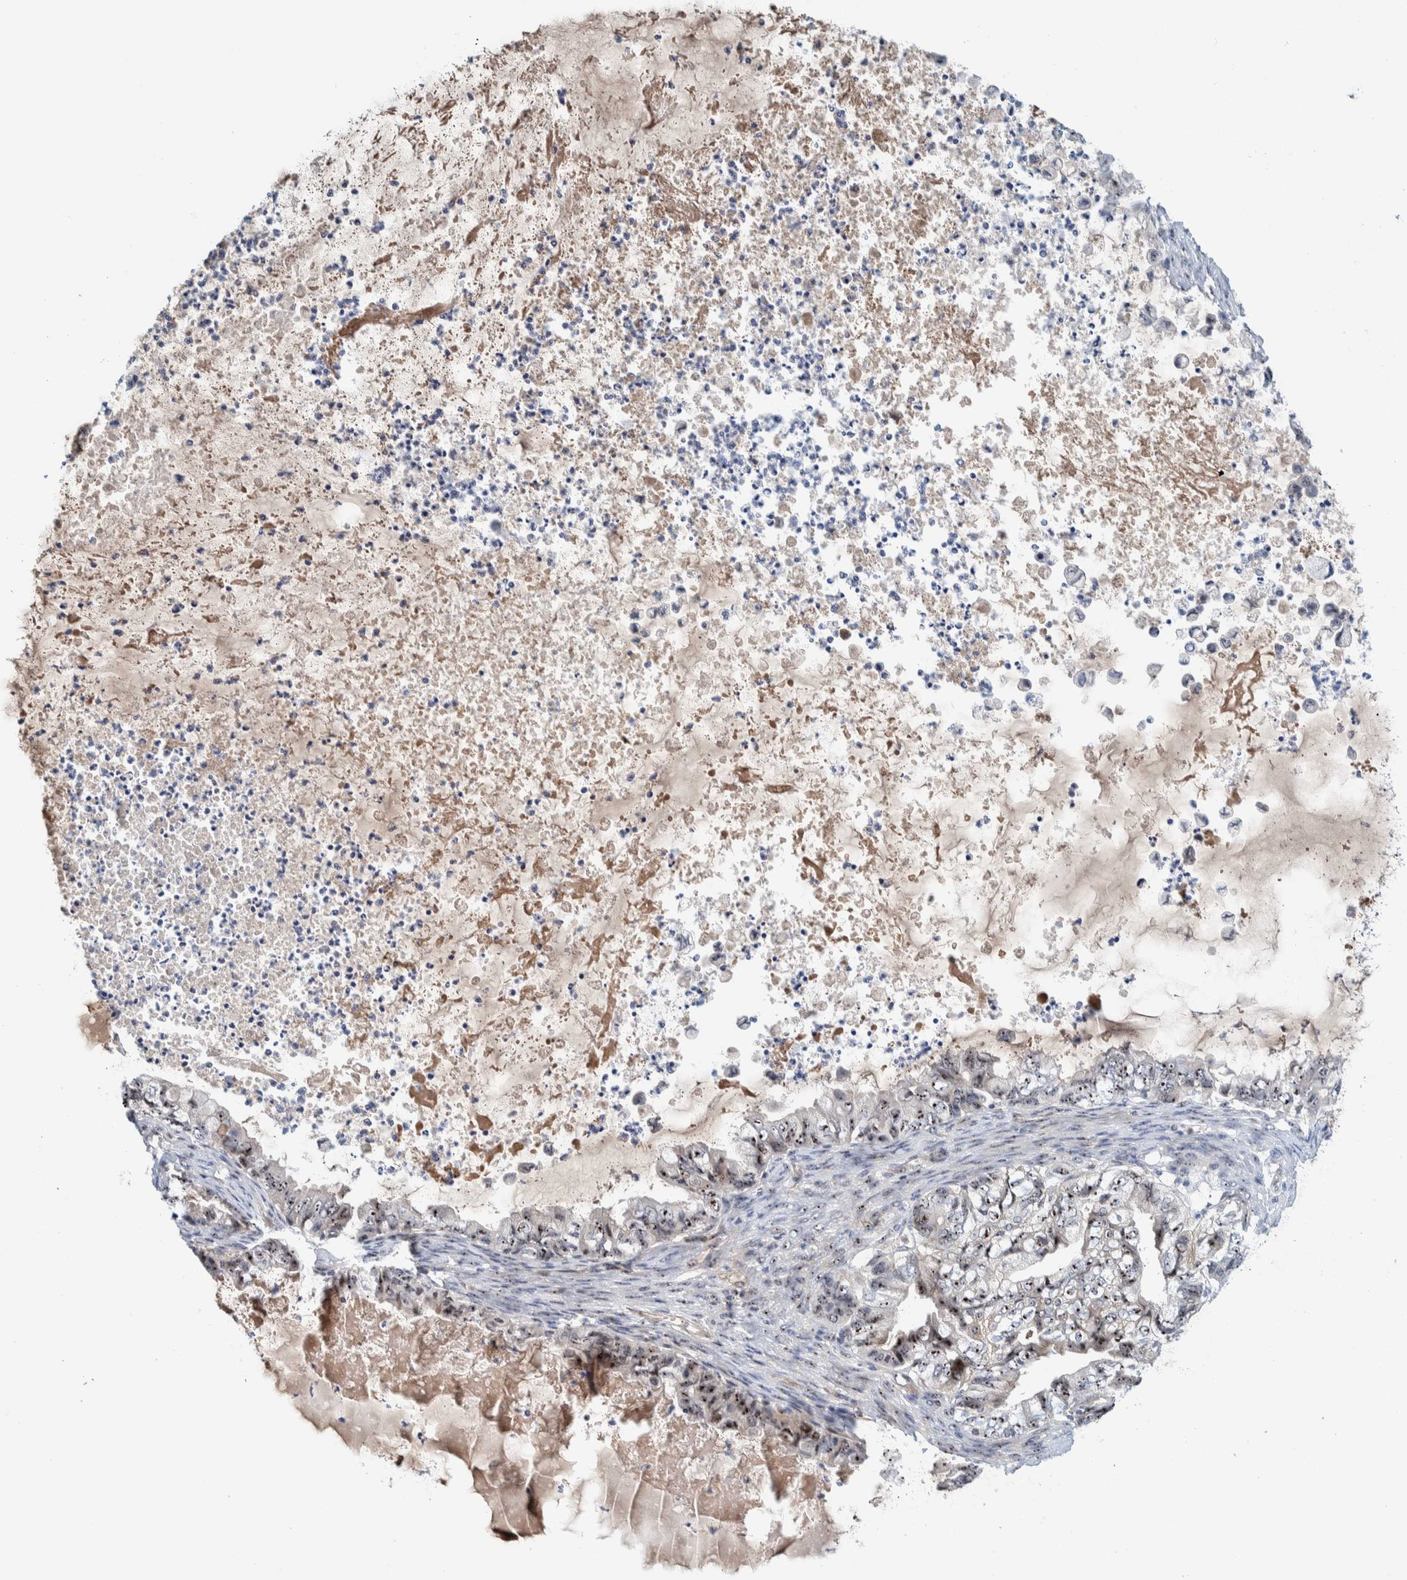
{"staining": {"intensity": "strong", "quantity": ">75%", "location": "nuclear"}, "tissue": "ovarian cancer", "cell_type": "Tumor cells", "image_type": "cancer", "snomed": [{"axis": "morphology", "description": "Cystadenocarcinoma, mucinous, NOS"}, {"axis": "topography", "description": "Ovary"}], "caption": "Immunohistochemistry (IHC) of ovarian cancer (mucinous cystadenocarcinoma) reveals high levels of strong nuclear expression in about >75% of tumor cells. Using DAB (3,3'-diaminobenzidine) (brown) and hematoxylin (blue) stains, captured at high magnification using brightfield microscopy.", "gene": "NOL11", "patient": {"sex": "female", "age": 80}}